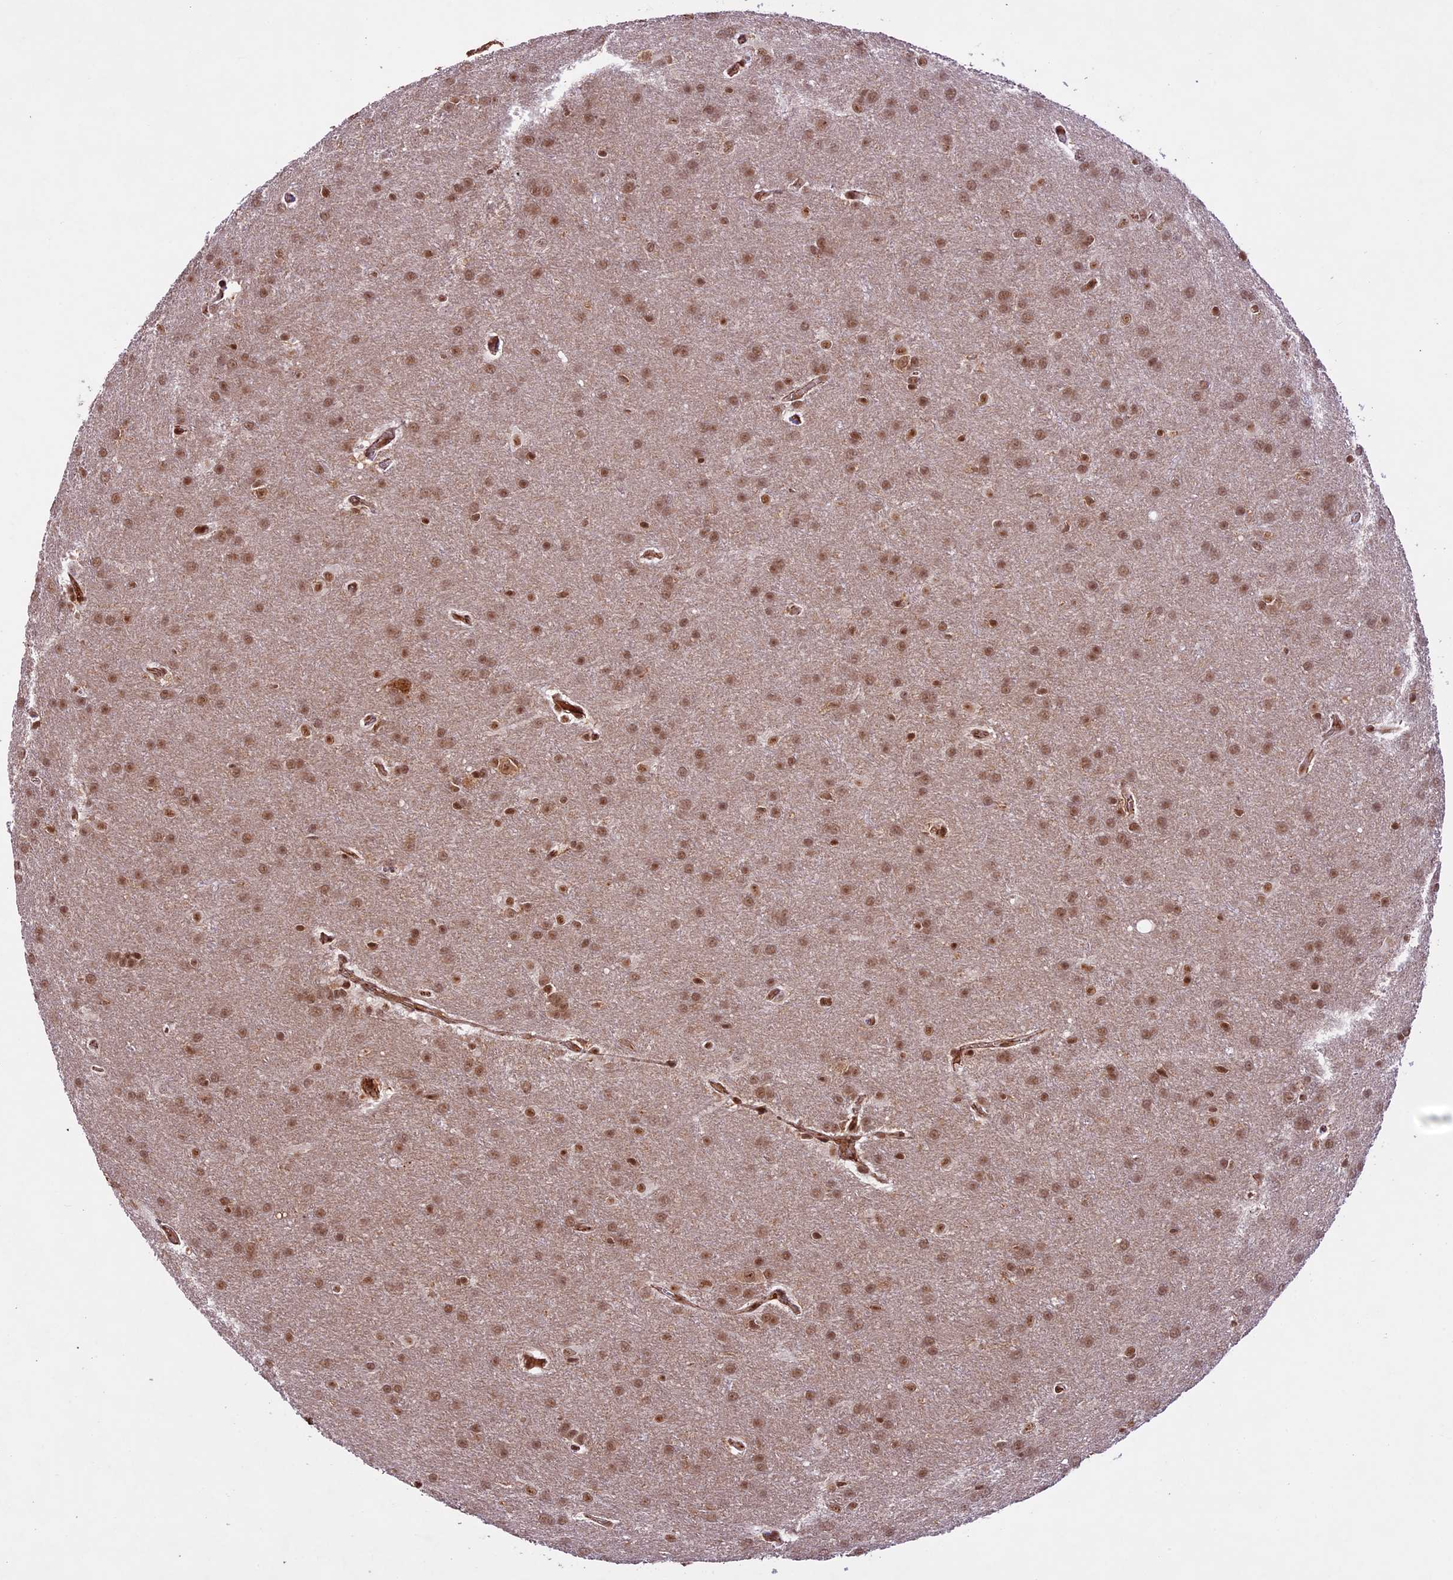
{"staining": {"intensity": "moderate", "quantity": ">75%", "location": "nuclear"}, "tissue": "glioma", "cell_type": "Tumor cells", "image_type": "cancer", "snomed": [{"axis": "morphology", "description": "Glioma, malignant, Low grade"}, {"axis": "topography", "description": "Brain"}], "caption": "Low-grade glioma (malignant) stained with DAB (3,3'-diaminobenzidine) immunohistochemistry (IHC) displays medium levels of moderate nuclear expression in about >75% of tumor cells.", "gene": "DHX38", "patient": {"sex": "female", "age": 32}}